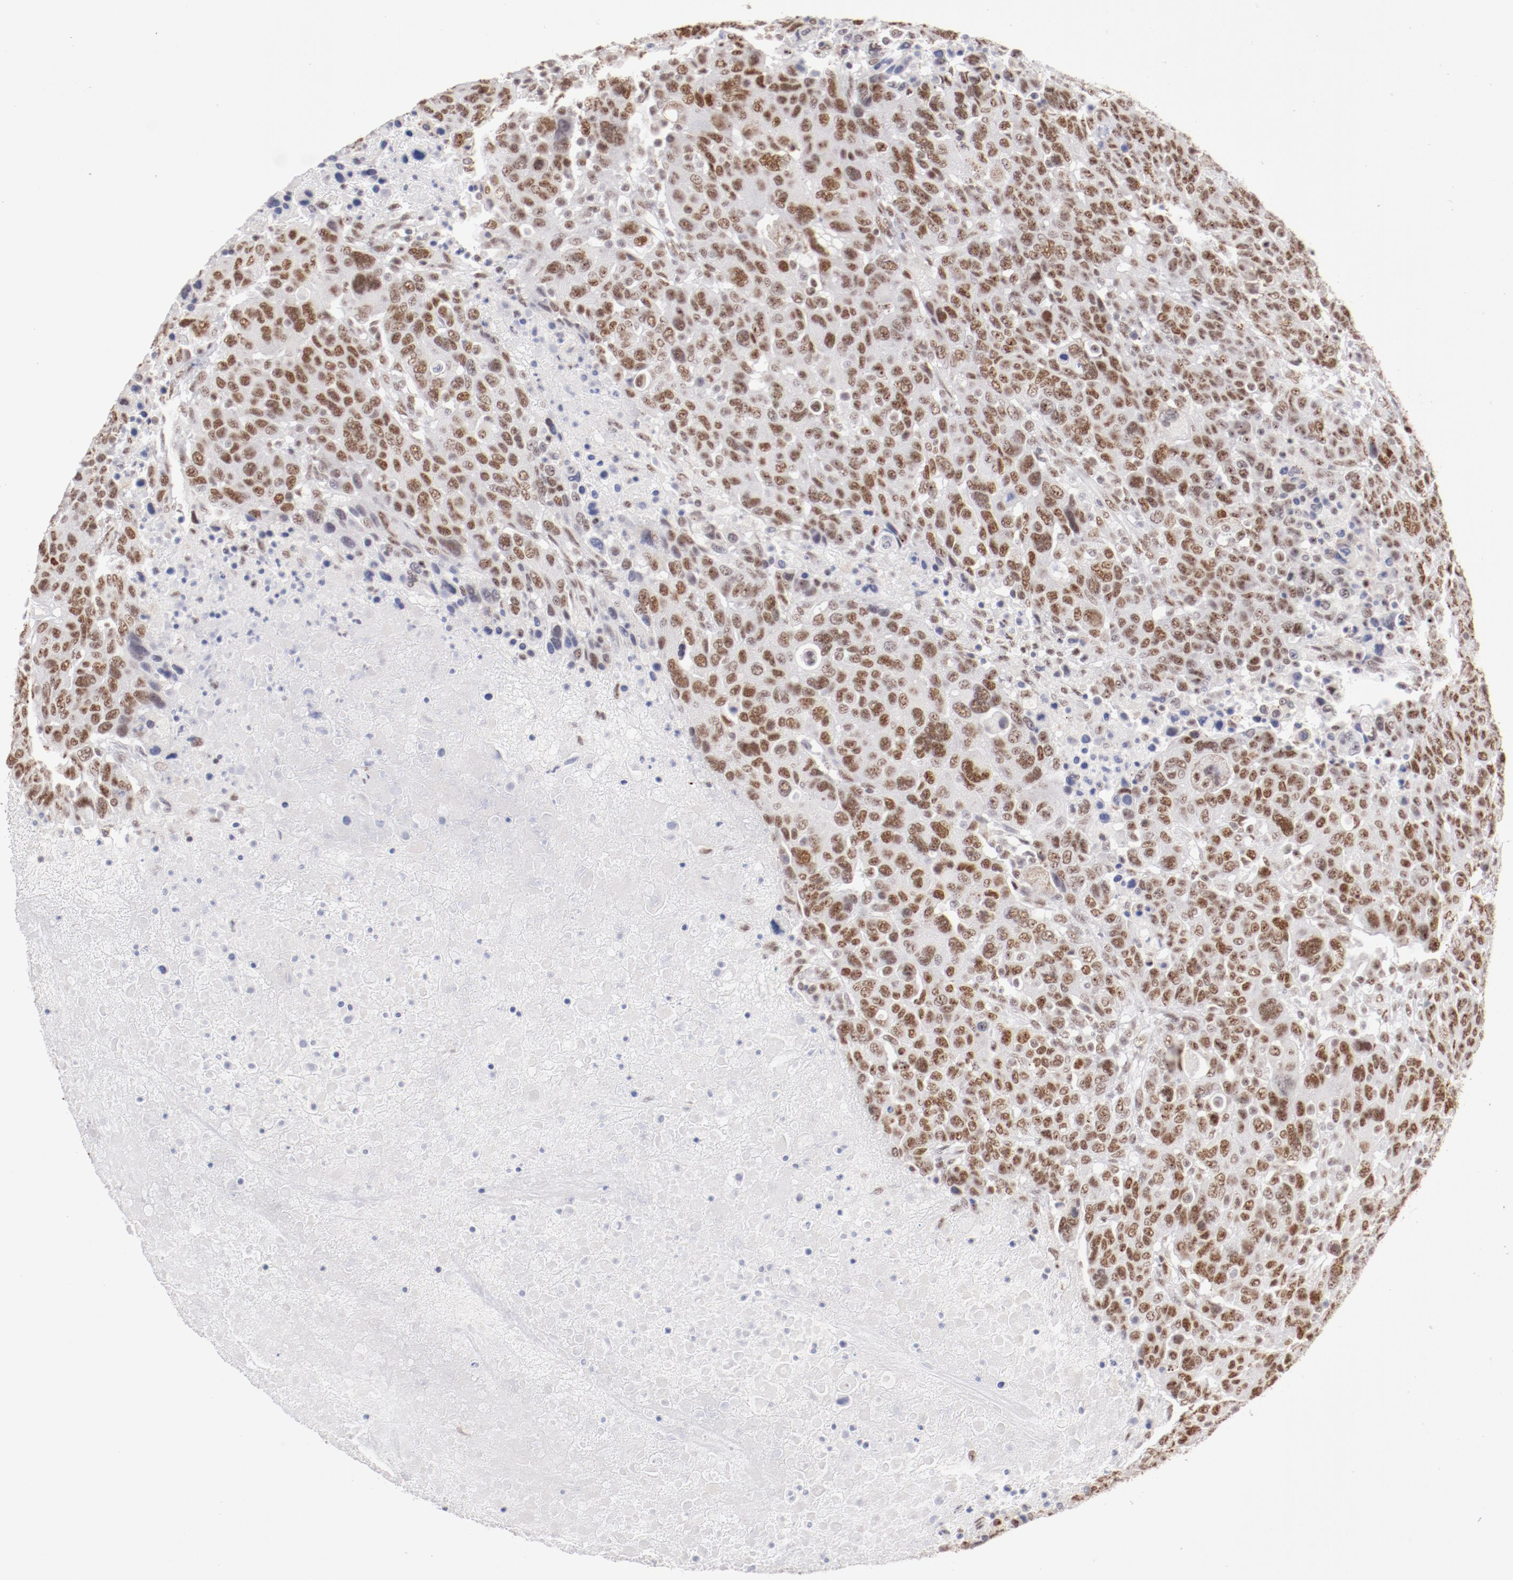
{"staining": {"intensity": "moderate", "quantity": ">75%", "location": "nuclear"}, "tissue": "breast cancer", "cell_type": "Tumor cells", "image_type": "cancer", "snomed": [{"axis": "morphology", "description": "Duct carcinoma"}, {"axis": "topography", "description": "Breast"}], "caption": "Immunohistochemistry (DAB (3,3'-diaminobenzidine)) staining of breast cancer (invasive ductal carcinoma) demonstrates moderate nuclear protein positivity in about >75% of tumor cells.", "gene": "TFAP4", "patient": {"sex": "female", "age": 37}}